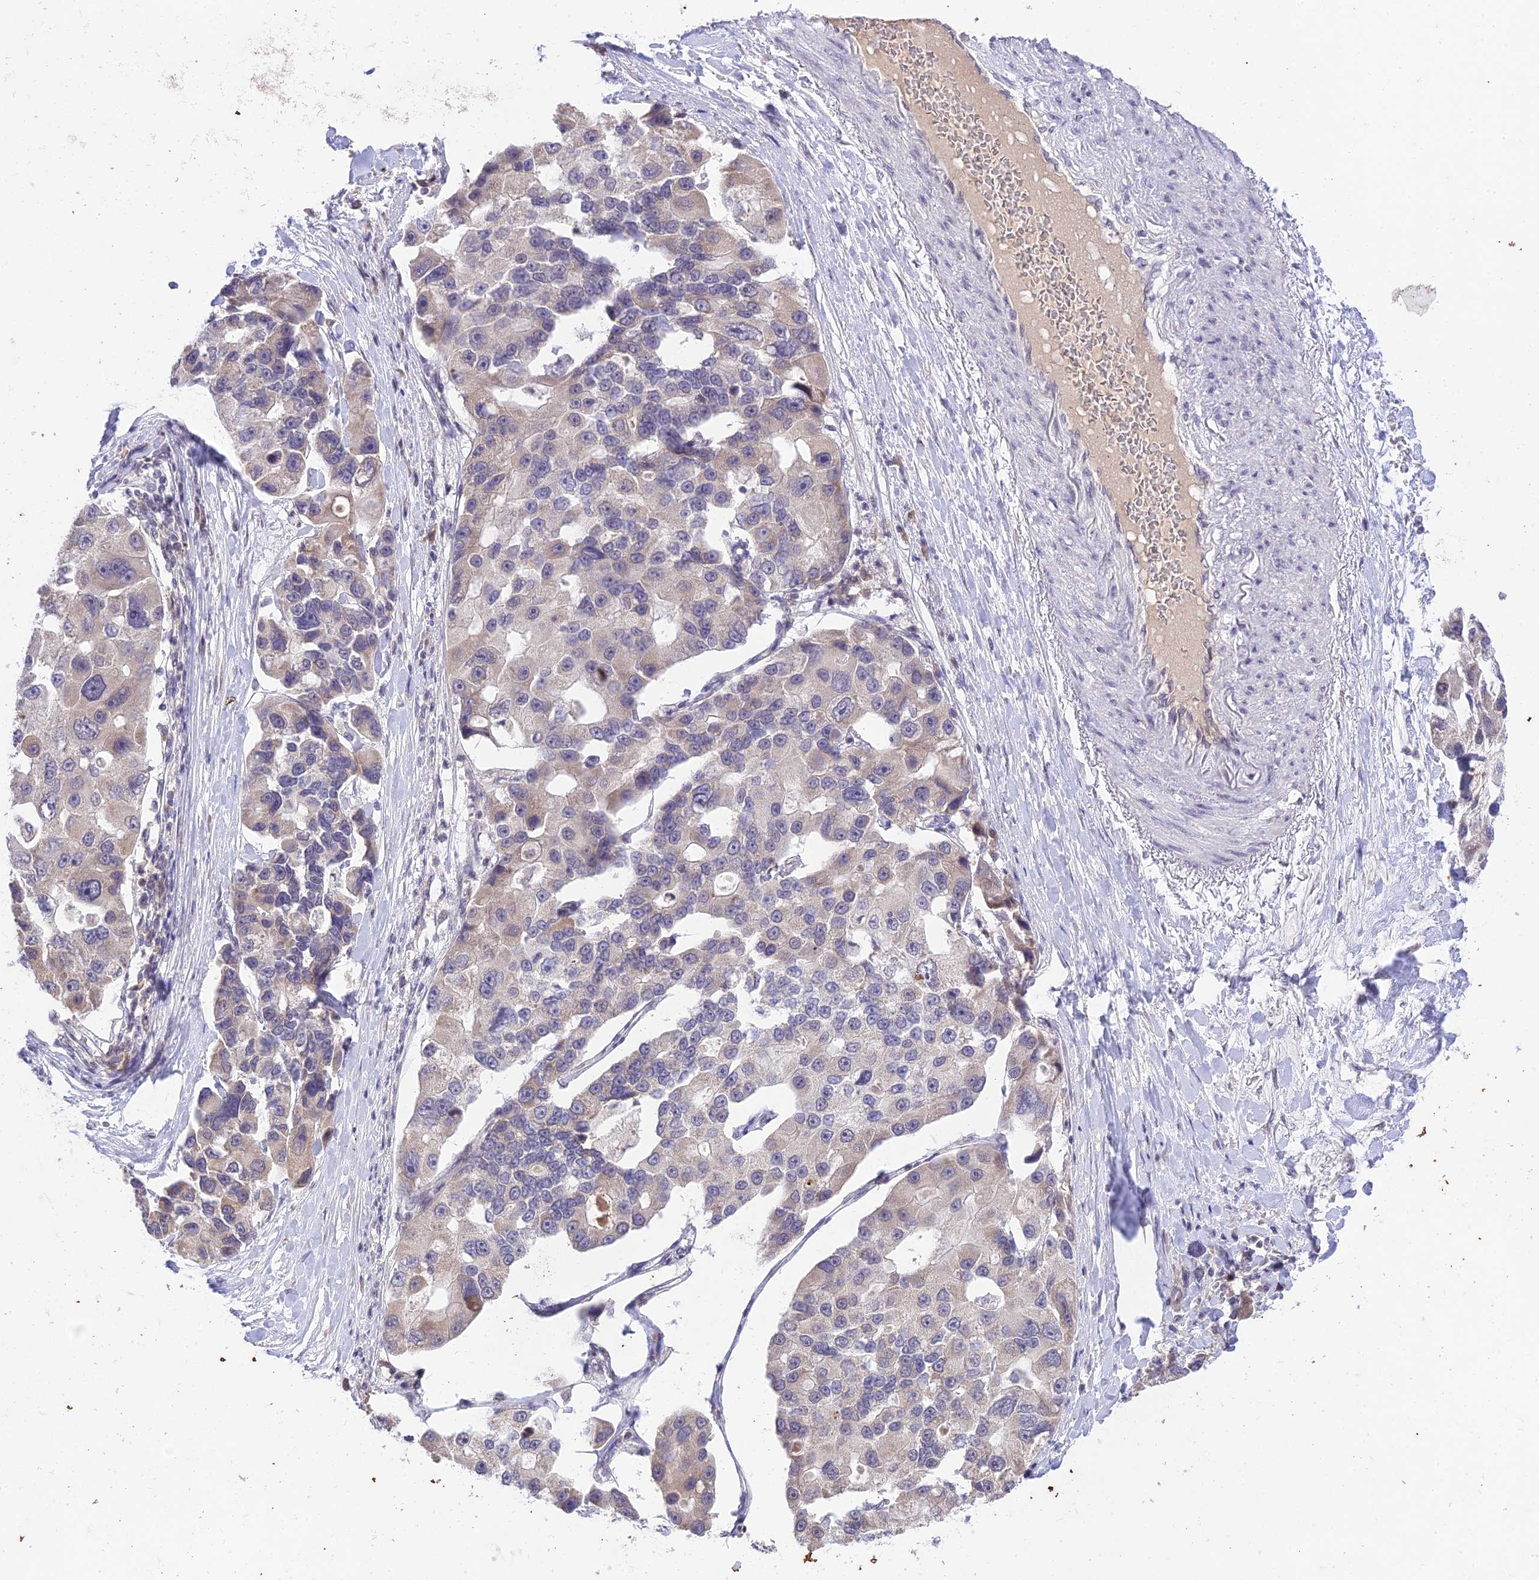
{"staining": {"intensity": "weak", "quantity": "25%-75%", "location": "cytoplasmic/membranous"}, "tissue": "lung cancer", "cell_type": "Tumor cells", "image_type": "cancer", "snomed": [{"axis": "morphology", "description": "Adenocarcinoma, NOS"}, {"axis": "topography", "description": "Lung"}], "caption": "DAB (3,3'-diaminobenzidine) immunohistochemical staining of lung cancer shows weak cytoplasmic/membranous protein expression in about 25%-75% of tumor cells.", "gene": "TEKT1", "patient": {"sex": "female", "age": 54}}